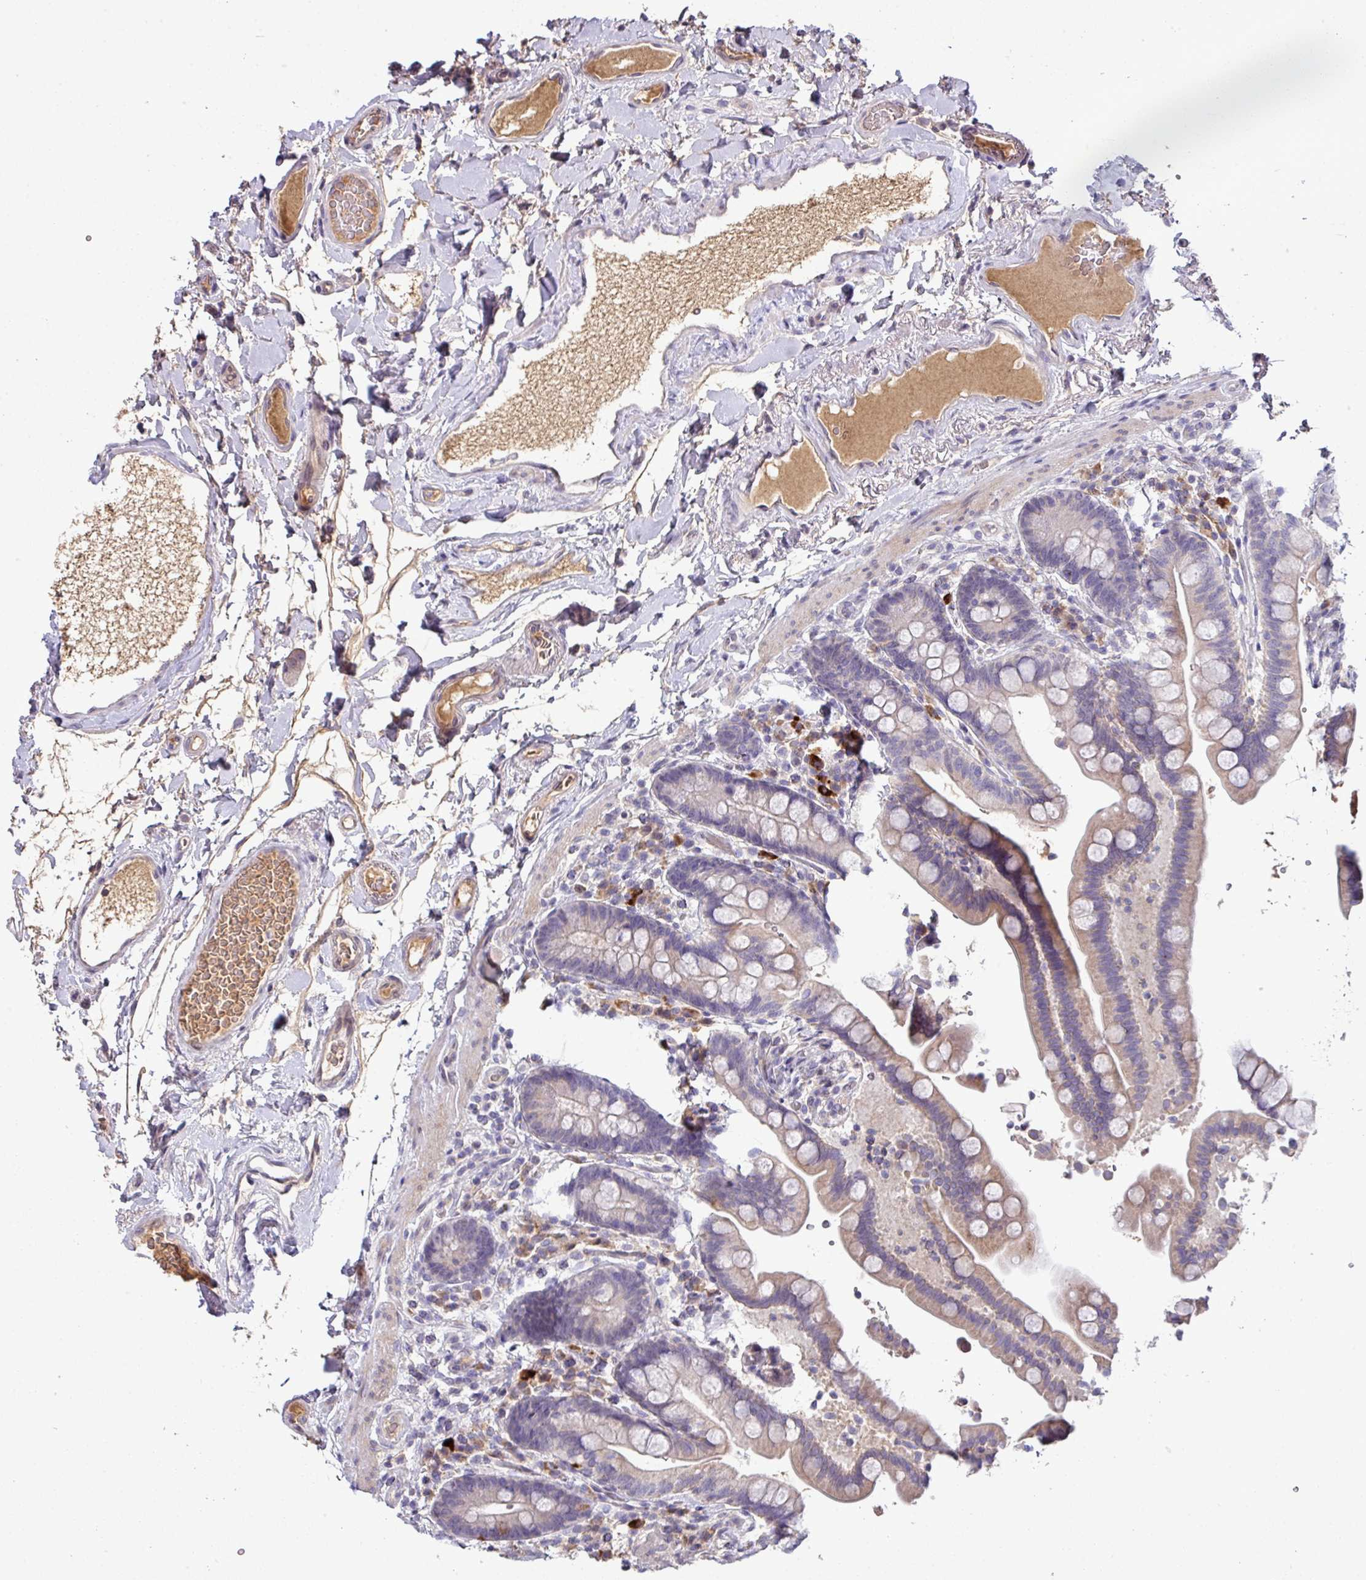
{"staining": {"intensity": "weak", "quantity": "25%-75%", "location": "cytoplasmic/membranous"}, "tissue": "colon", "cell_type": "Endothelial cells", "image_type": "normal", "snomed": [{"axis": "morphology", "description": "Normal tissue, NOS"}, {"axis": "topography", "description": "Smooth muscle"}, {"axis": "topography", "description": "Colon"}], "caption": "About 25%-75% of endothelial cells in unremarkable human colon reveal weak cytoplasmic/membranous protein positivity as visualized by brown immunohistochemical staining.", "gene": "SLAMF6", "patient": {"sex": "male", "age": 73}}